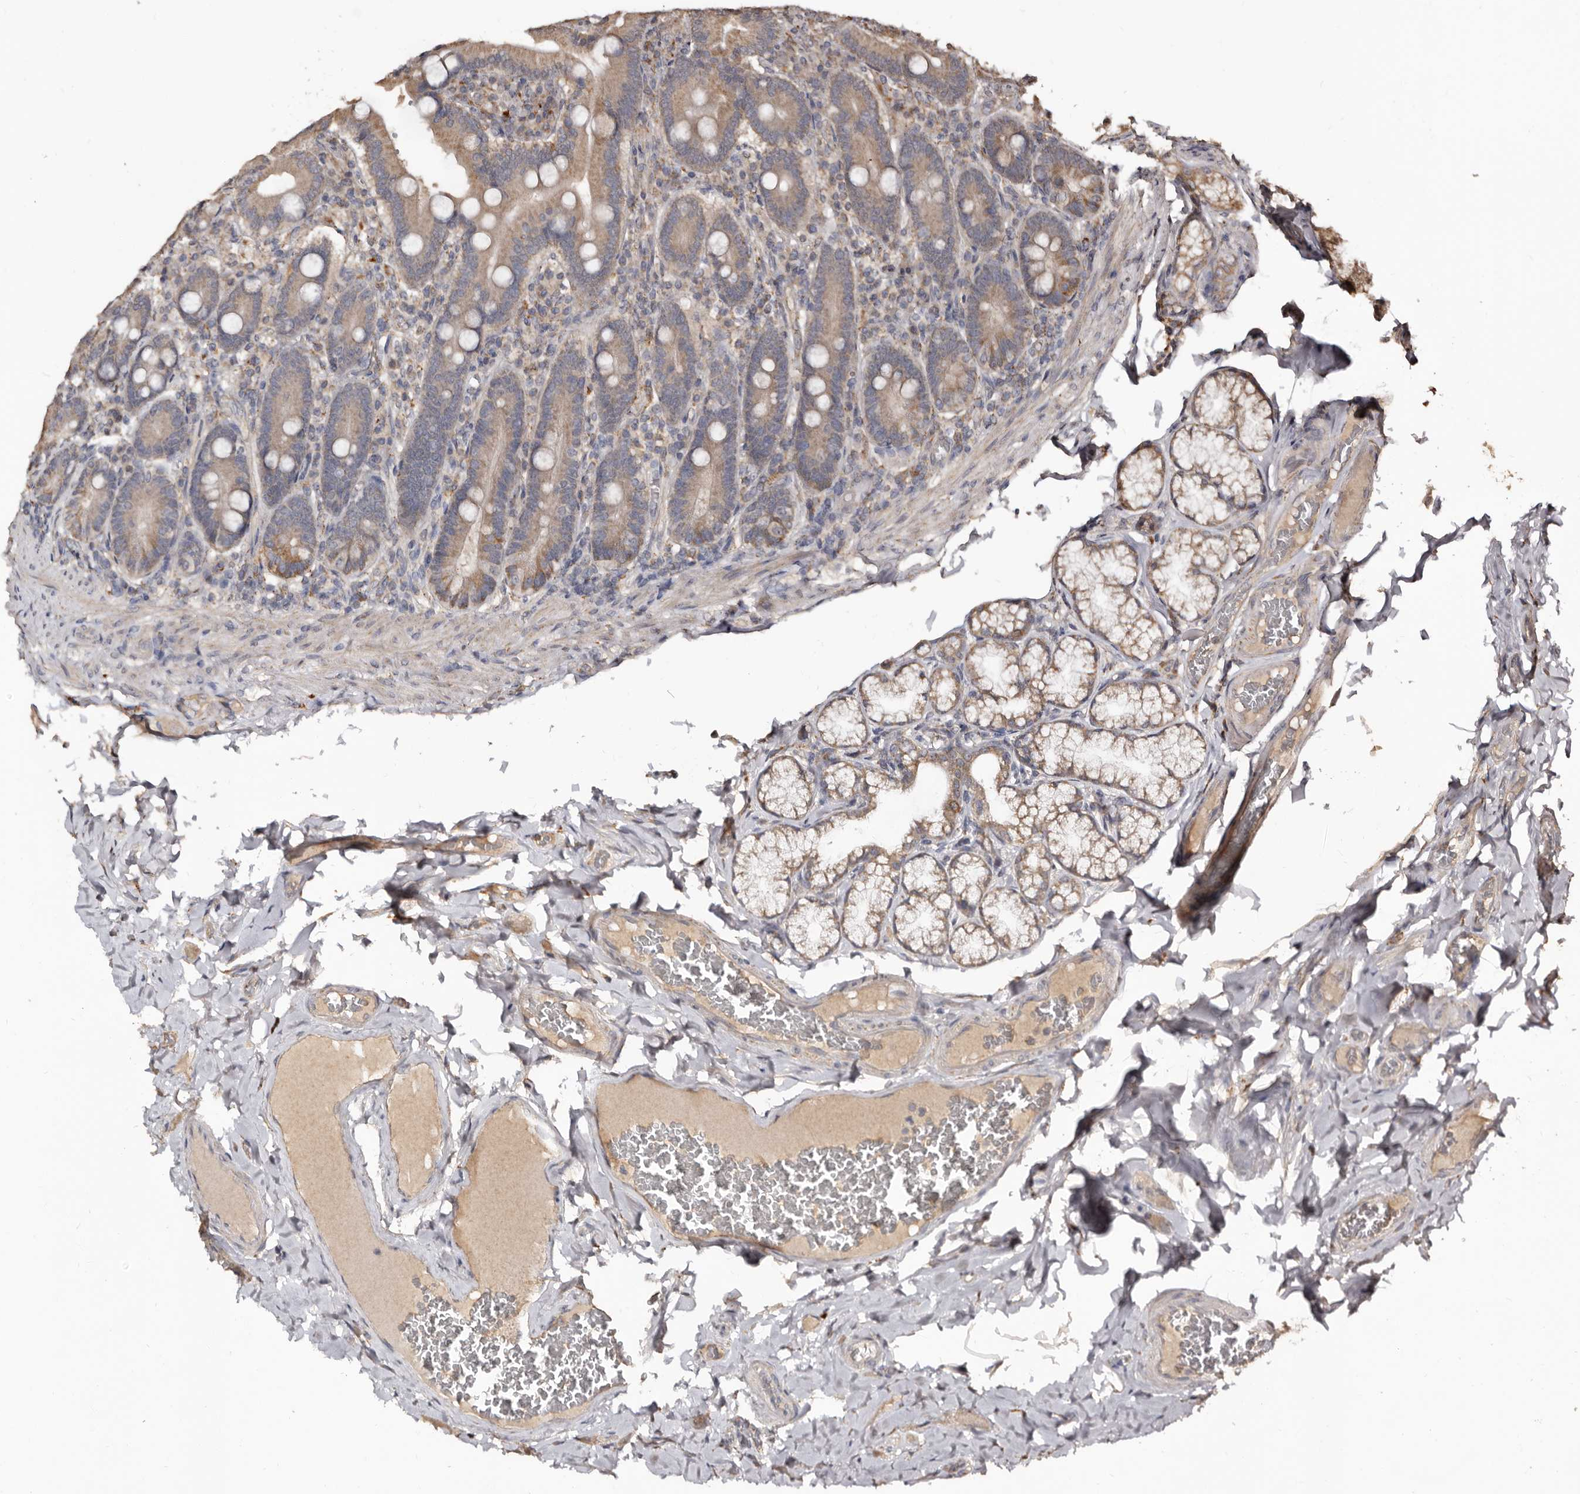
{"staining": {"intensity": "moderate", "quantity": ">75%", "location": "cytoplasmic/membranous"}, "tissue": "duodenum", "cell_type": "Glandular cells", "image_type": "normal", "snomed": [{"axis": "morphology", "description": "Normal tissue, NOS"}, {"axis": "topography", "description": "Duodenum"}], "caption": "IHC photomicrograph of normal duodenum: human duodenum stained using immunohistochemistry (IHC) shows medium levels of moderate protein expression localized specifically in the cytoplasmic/membranous of glandular cells, appearing as a cytoplasmic/membranous brown color.", "gene": "AKAP7", "patient": {"sex": "female", "age": 62}}